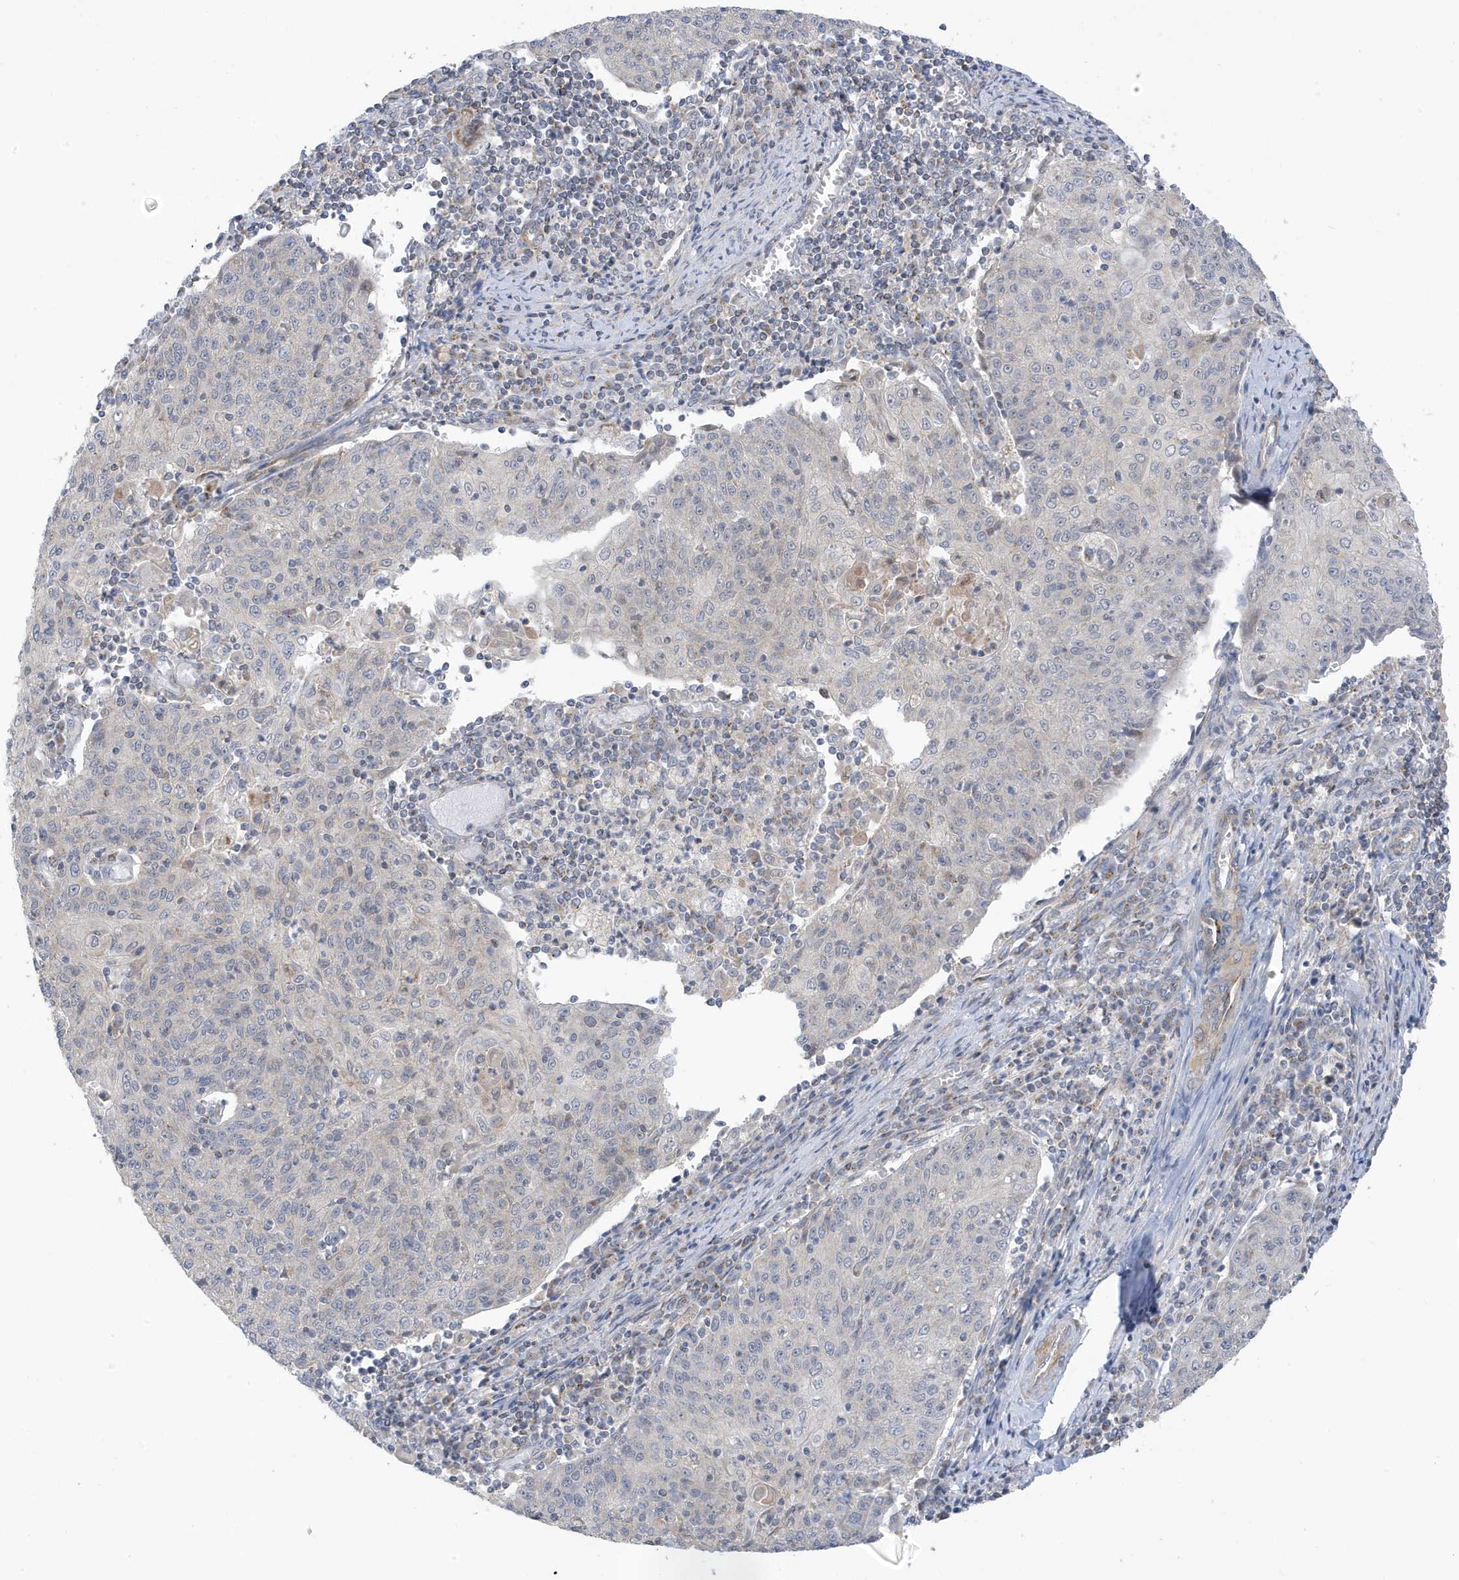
{"staining": {"intensity": "negative", "quantity": "none", "location": "none"}, "tissue": "cervical cancer", "cell_type": "Tumor cells", "image_type": "cancer", "snomed": [{"axis": "morphology", "description": "Squamous cell carcinoma, NOS"}, {"axis": "topography", "description": "Cervix"}], "caption": "DAB (3,3'-diaminobenzidine) immunohistochemical staining of cervical cancer displays no significant staining in tumor cells.", "gene": "ATP13A5", "patient": {"sex": "female", "age": 48}}